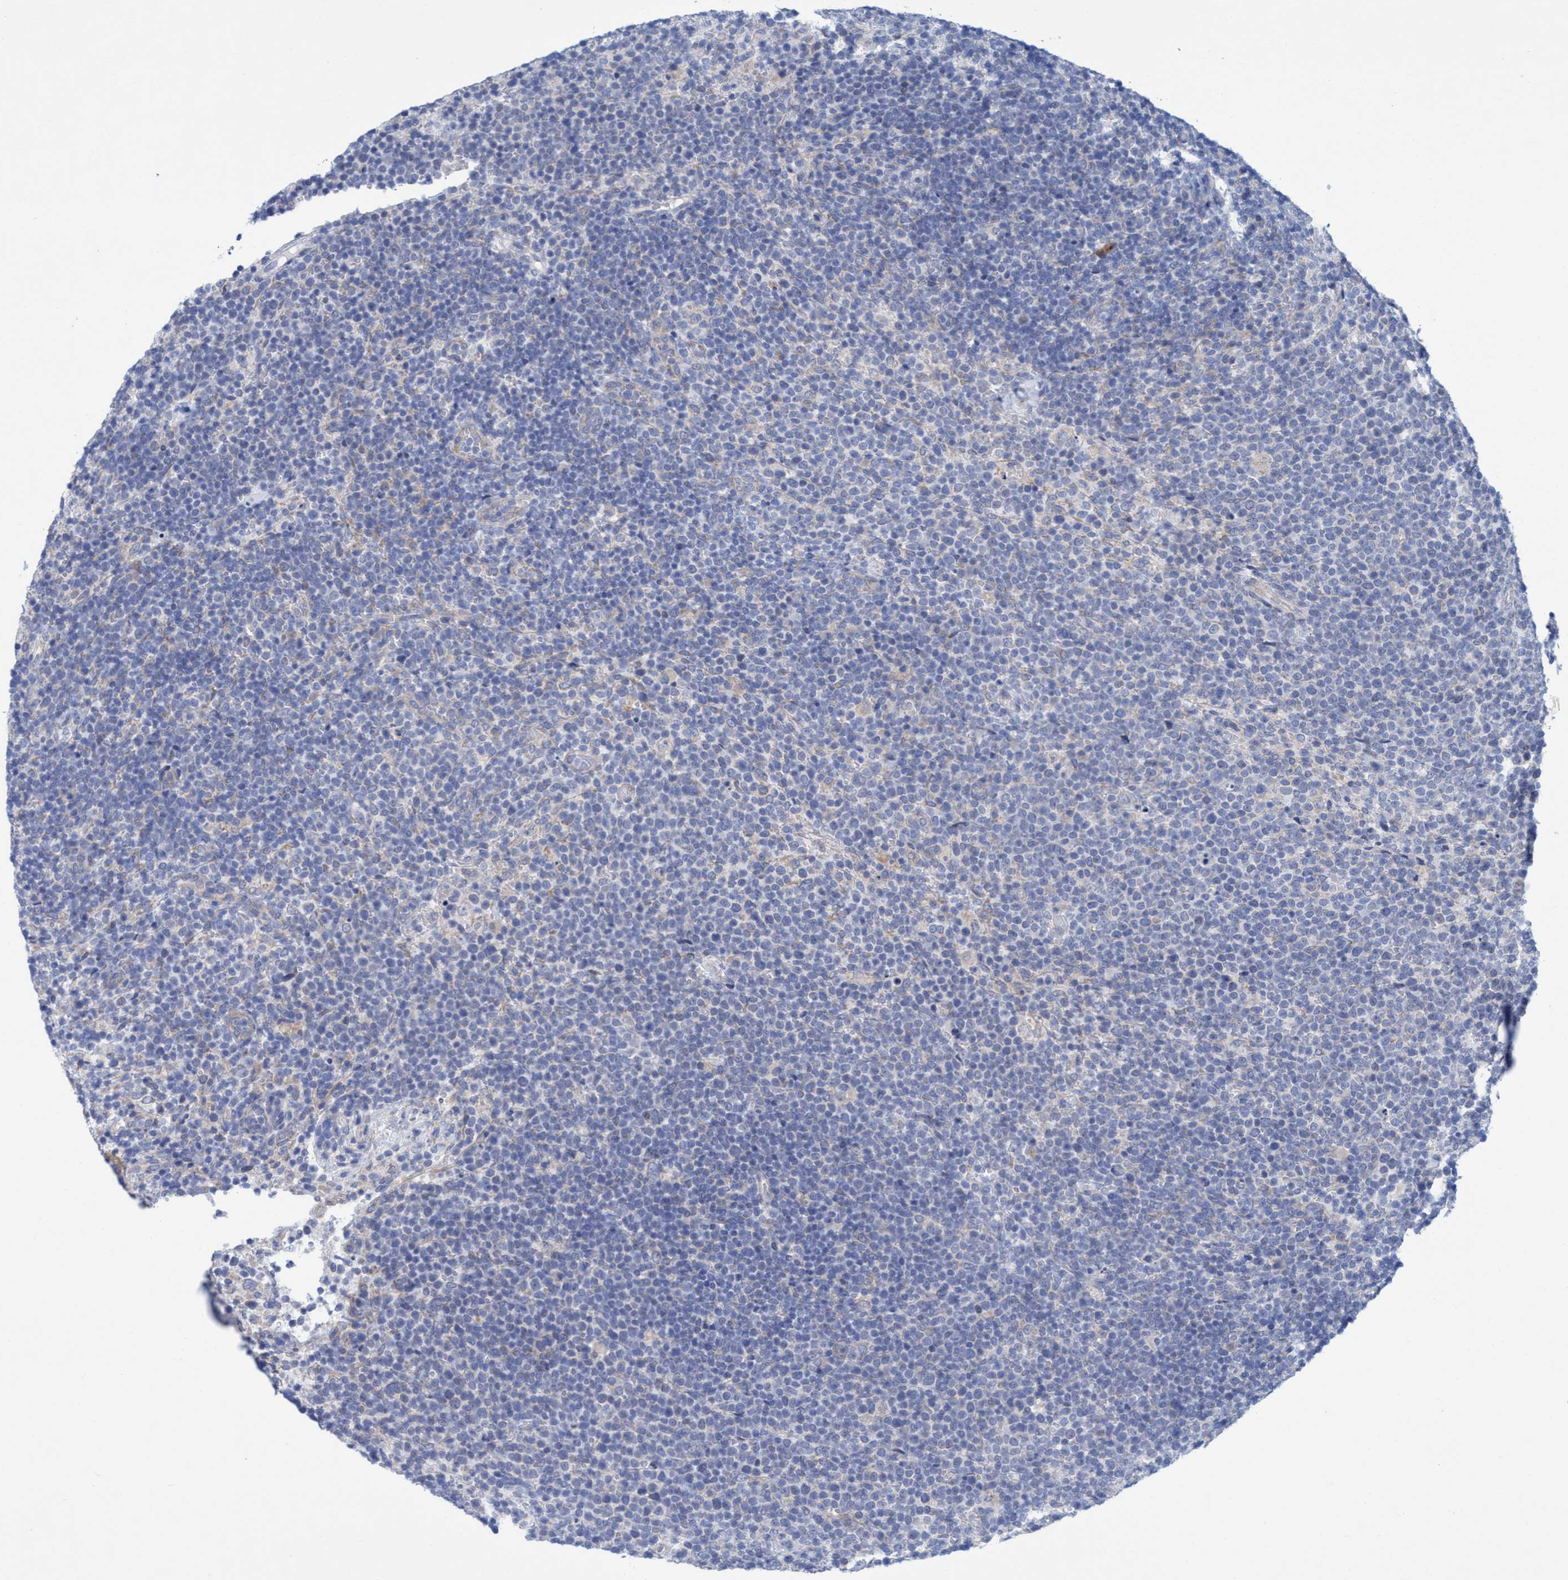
{"staining": {"intensity": "negative", "quantity": "none", "location": "none"}, "tissue": "lymphoma", "cell_type": "Tumor cells", "image_type": "cancer", "snomed": [{"axis": "morphology", "description": "Malignant lymphoma, non-Hodgkin's type, High grade"}, {"axis": "topography", "description": "Lymph node"}], "caption": "High magnification brightfield microscopy of malignant lymphoma, non-Hodgkin's type (high-grade) stained with DAB (3,3'-diaminobenzidine) (brown) and counterstained with hematoxylin (blue): tumor cells show no significant positivity.", "gene": "RSAD1", "patient": {"sex": "male", "age": 61}}